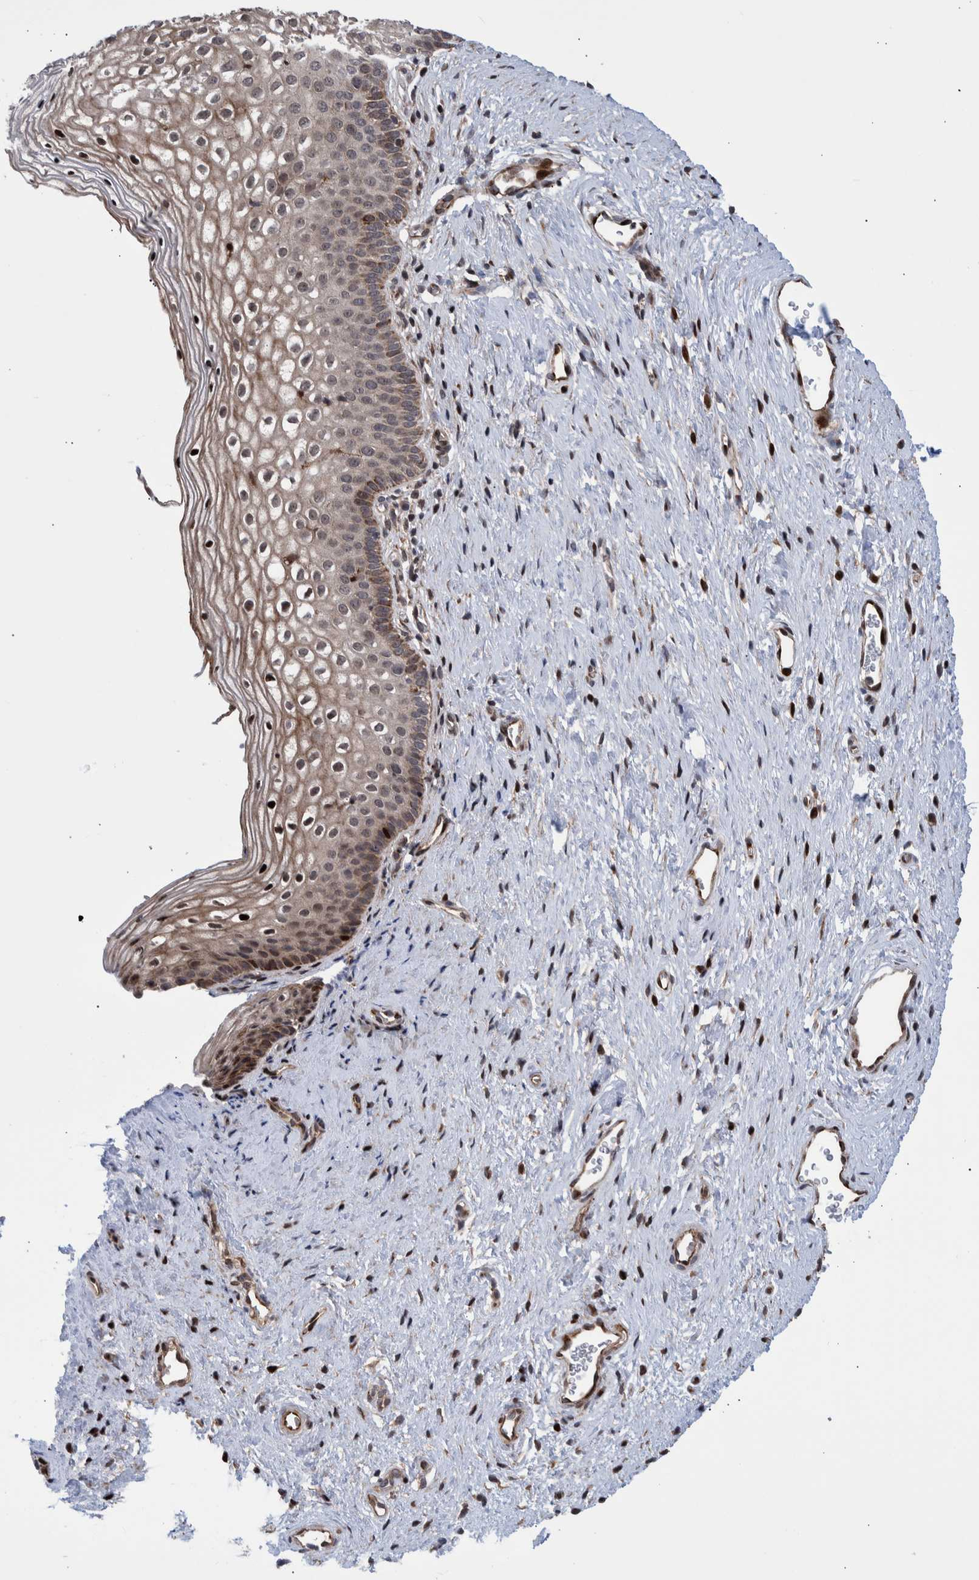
{"staining": {"intensity": "strong", "quantity": ">75%", "location": "cytoplasmic/membranous,nuclear"}, "tissue": "cervix", "cell_type": "Glandular cells", "image_type": "normal", "snomed": [{"axis": "morphology", "description": "Normal tissue, NOS"}, {"axis": "topography", "description": "Cervix"}], "caption": "Immunohistochemical staining of normal human cervix exhibits high levels of strong cytoplasmic/membranous,nuclear expression in about >75% of glandular cells.", "gene": "SHISA6", "patient": {"sex": "female", "age": 27}}